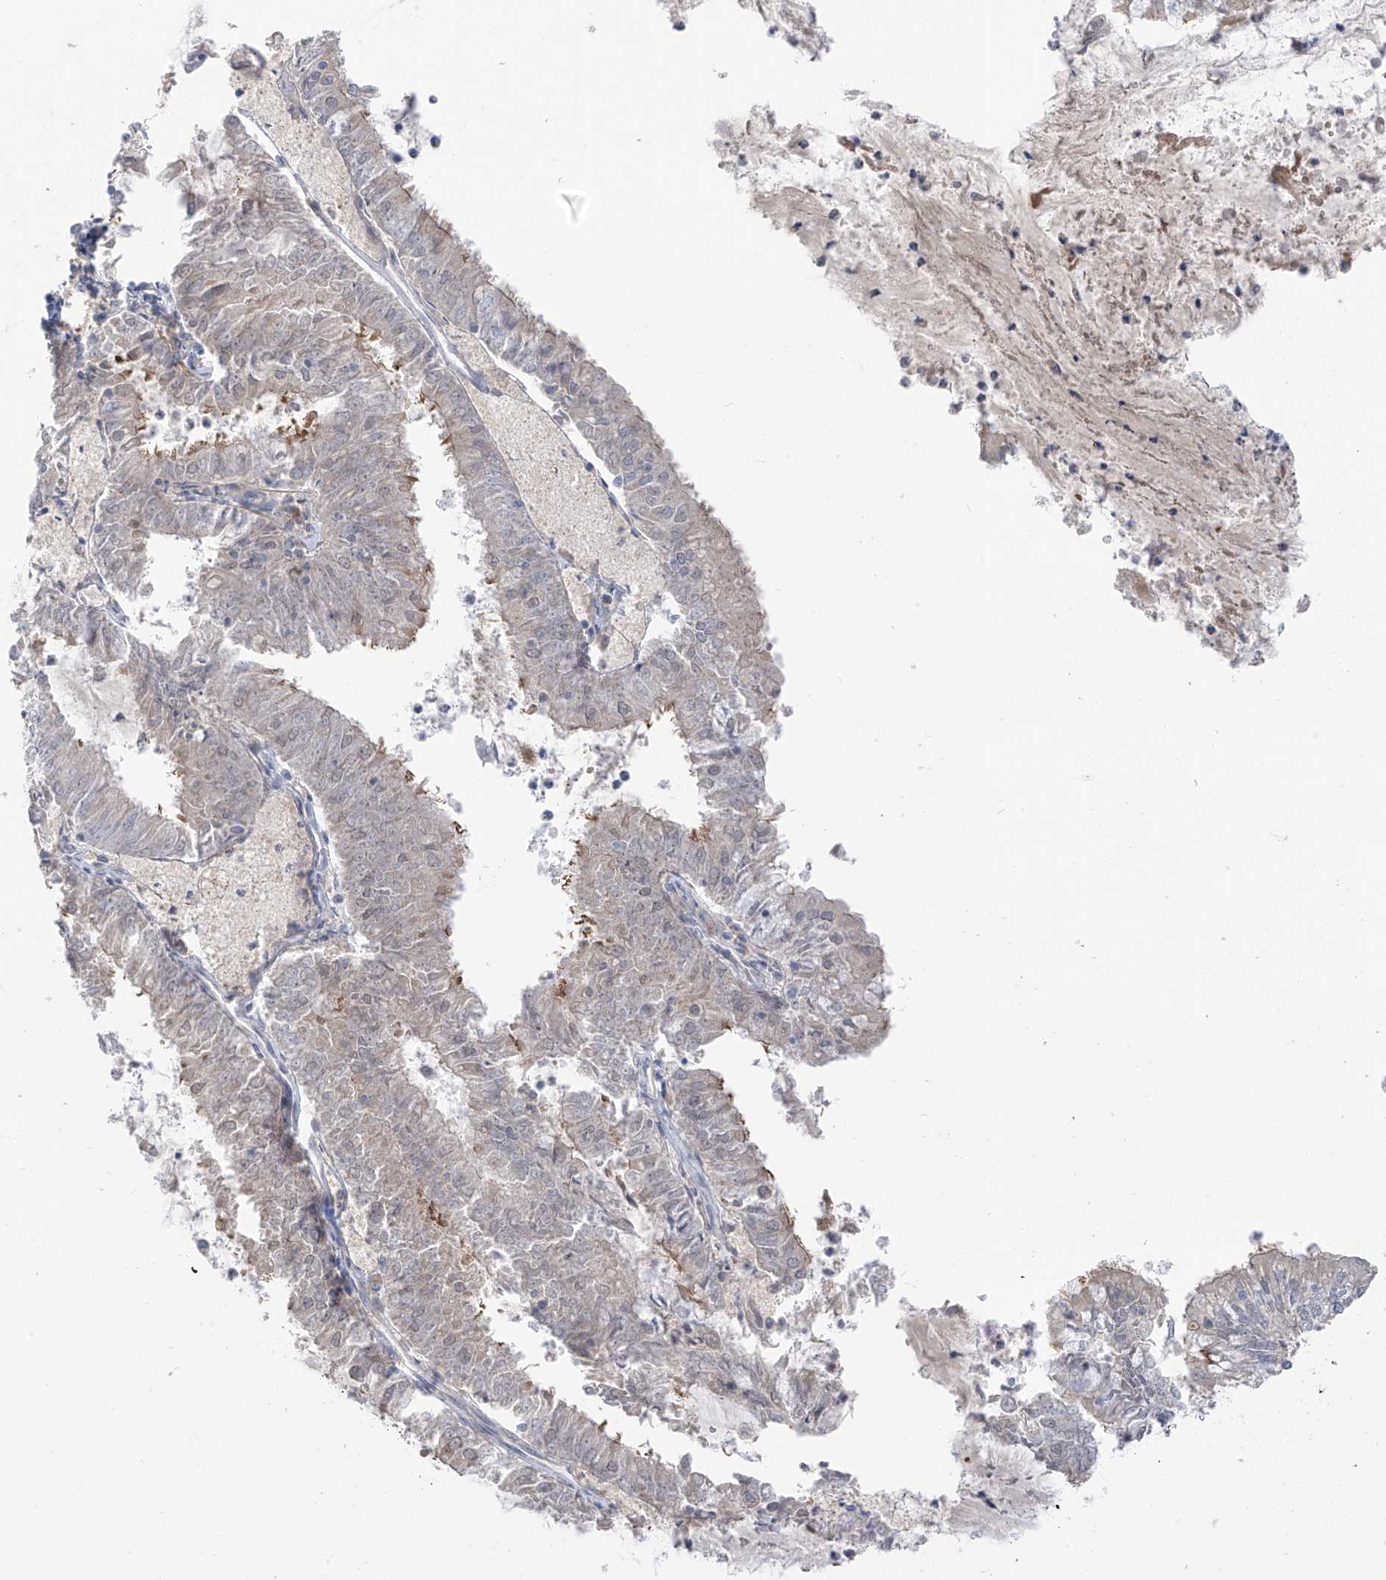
{"staining": {"intensity": "weak", "quantity": "<25%", "location": "cytoplasmic/membranous"}, "tissue": "endometrial cancer", "cell_type": "Tumor cells", "image_type": "cancer", "snomed": [{"axis": "morphology", "description": "Adenocarcinoma, NOS"}, {"axis": "topography", "description": "Endometrium"}], "caption": "High power microscopy histopathology image of an immunohistochemistry (IHC) image of endometrial cancer, revealing no significant staining in tumor cells.", "gene": "NALCN", "patient": {"sex": "female", "age": 57}}